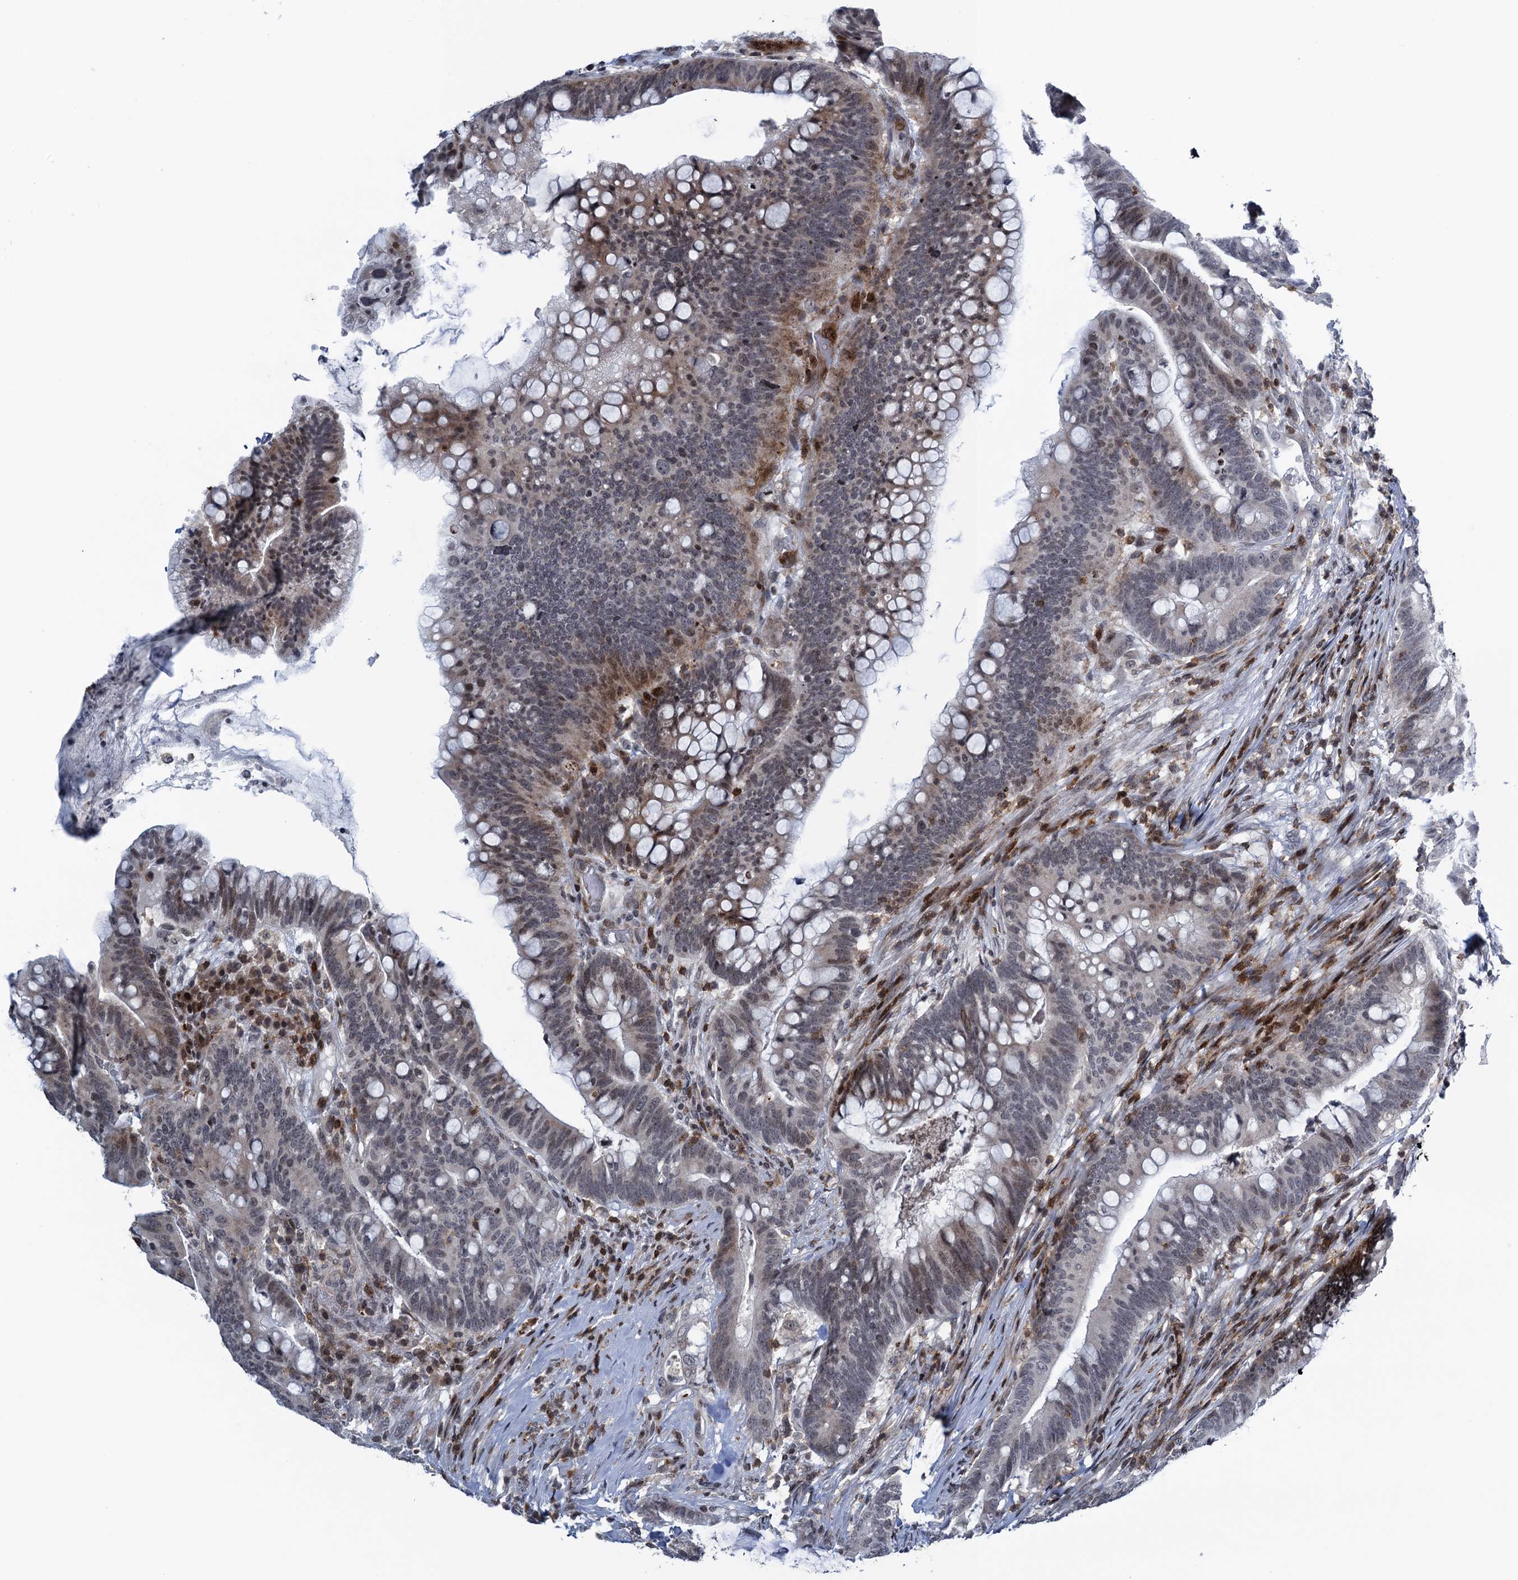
{"staining": {"intensity": "weak", "quantity": "<25%", "location": "cytoplasmic/membranous,nuclear"}, "tissue": "colorectal cancer", "cell_type": "Tumor cells", "image_type": "cancer", "snomed": [{"axis": "morphology", "description": "Adenocarcinoma, NOS"}, {"axis": "topography", "description": "Colon"}], "caption": "An immunohistochemistry (IHC) histopathology image of colorectal adenocarcinoma is shown. There is no staining in tumor cells of colorectal adenocarcinoma.", "gene": "FYB1", "patient": {"sex": "female", "age": 66}}